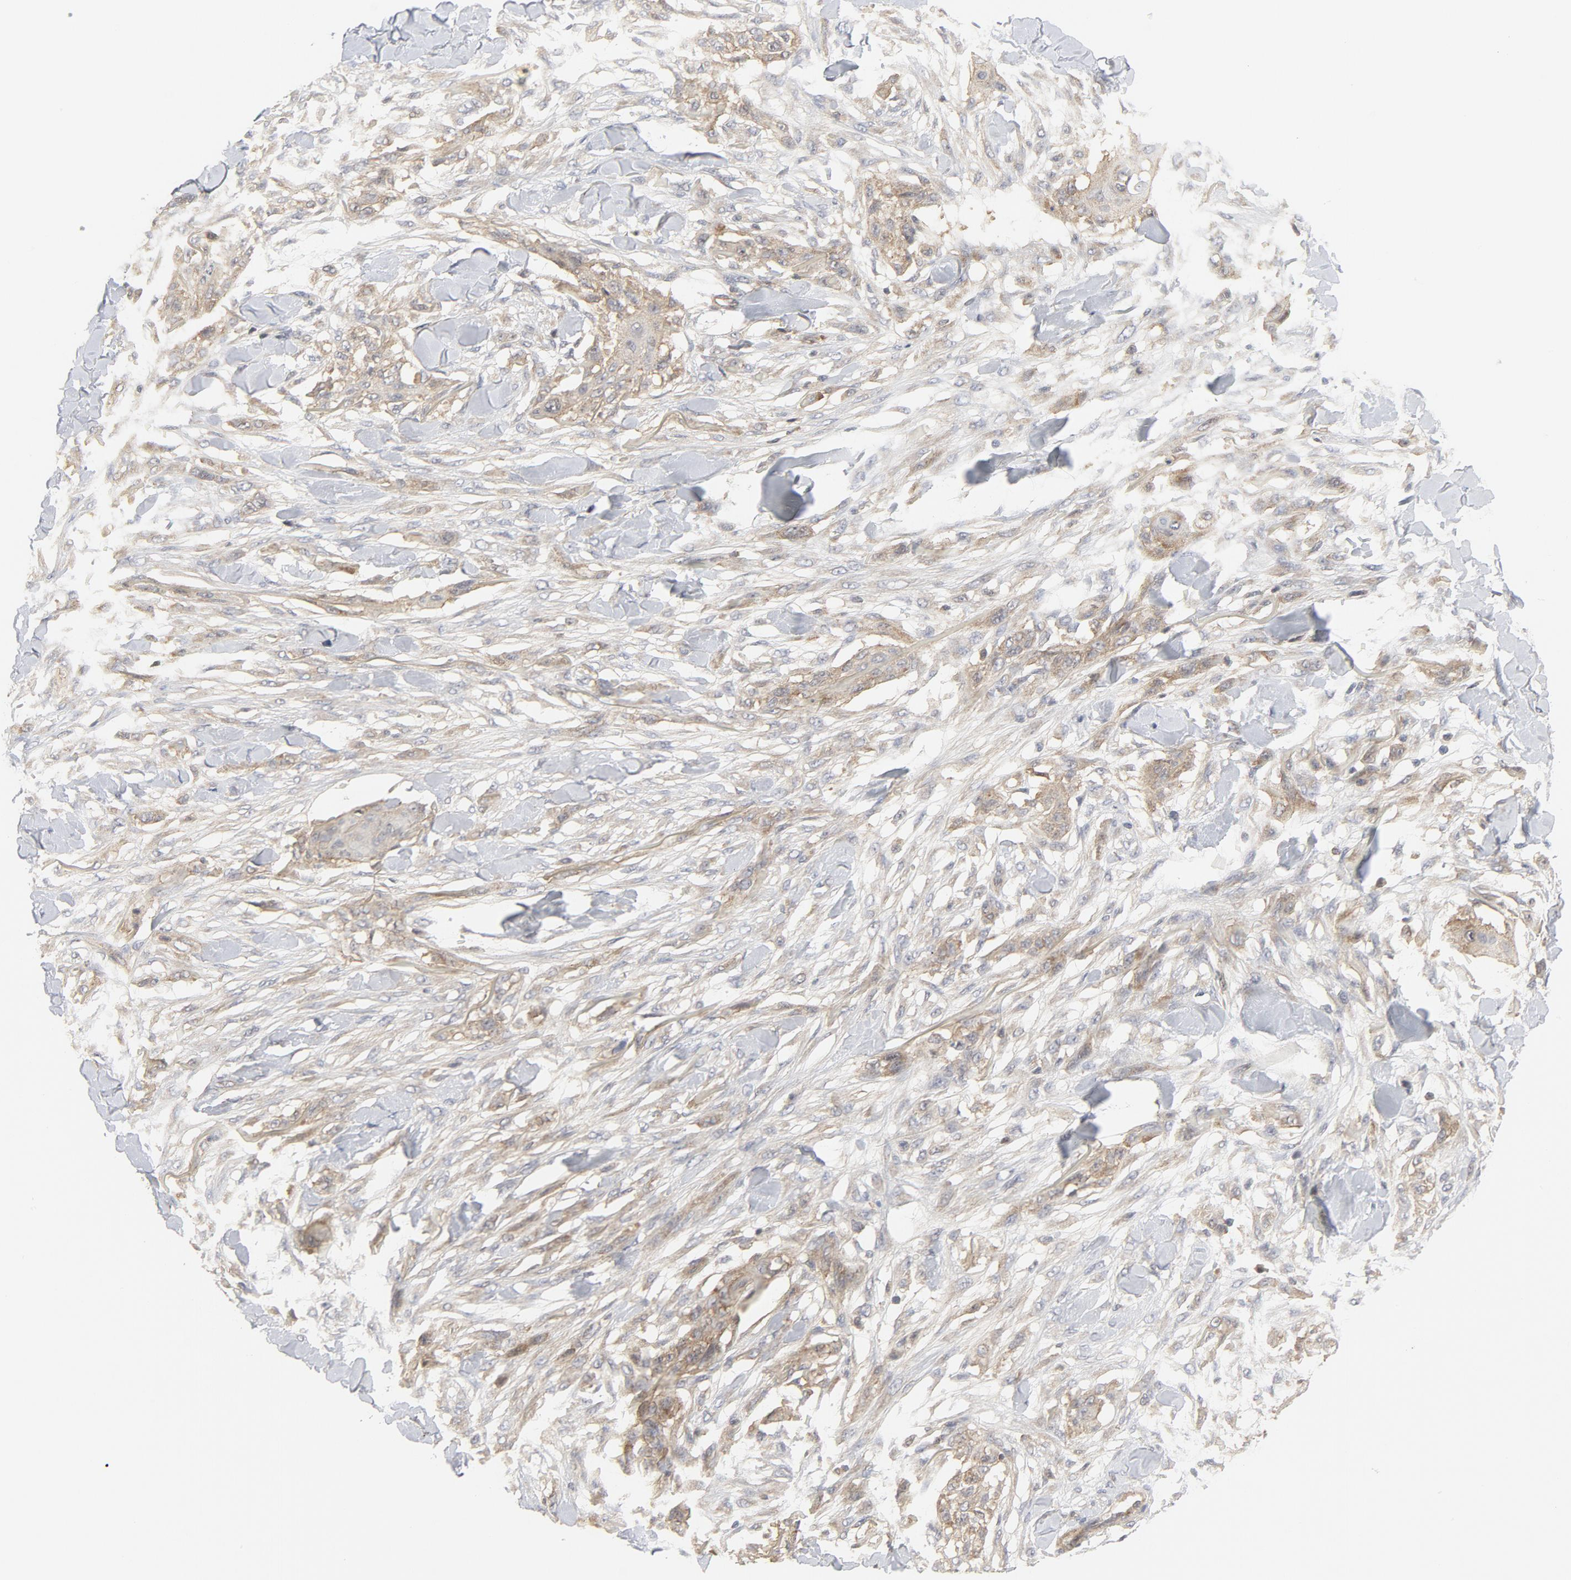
{"staining": {"intensity": "weak", "quantity": ">75%", "location": "cytoplasmic/membranous"}, "tissue": "skin cancer", "cell_type": "Tumor cells", "image_type": "cancer", "snomed": [{"axis": "morphology", "description": "Normal tissue, NOS"}, {"axis": "morphology", "description": "Squamous cell carcinoma, NOS"}, {"axis": "topography", "description": "Skin"}], "caption": "Protein expression by immunohistochemistry reveals weak cytoplasmic/membranous positivity in approximately >75% of tumor cells in squamous cell carcinoma (skin).", "gene": "MAP2K7", "patient": {"sex": "female", "age": 59}}